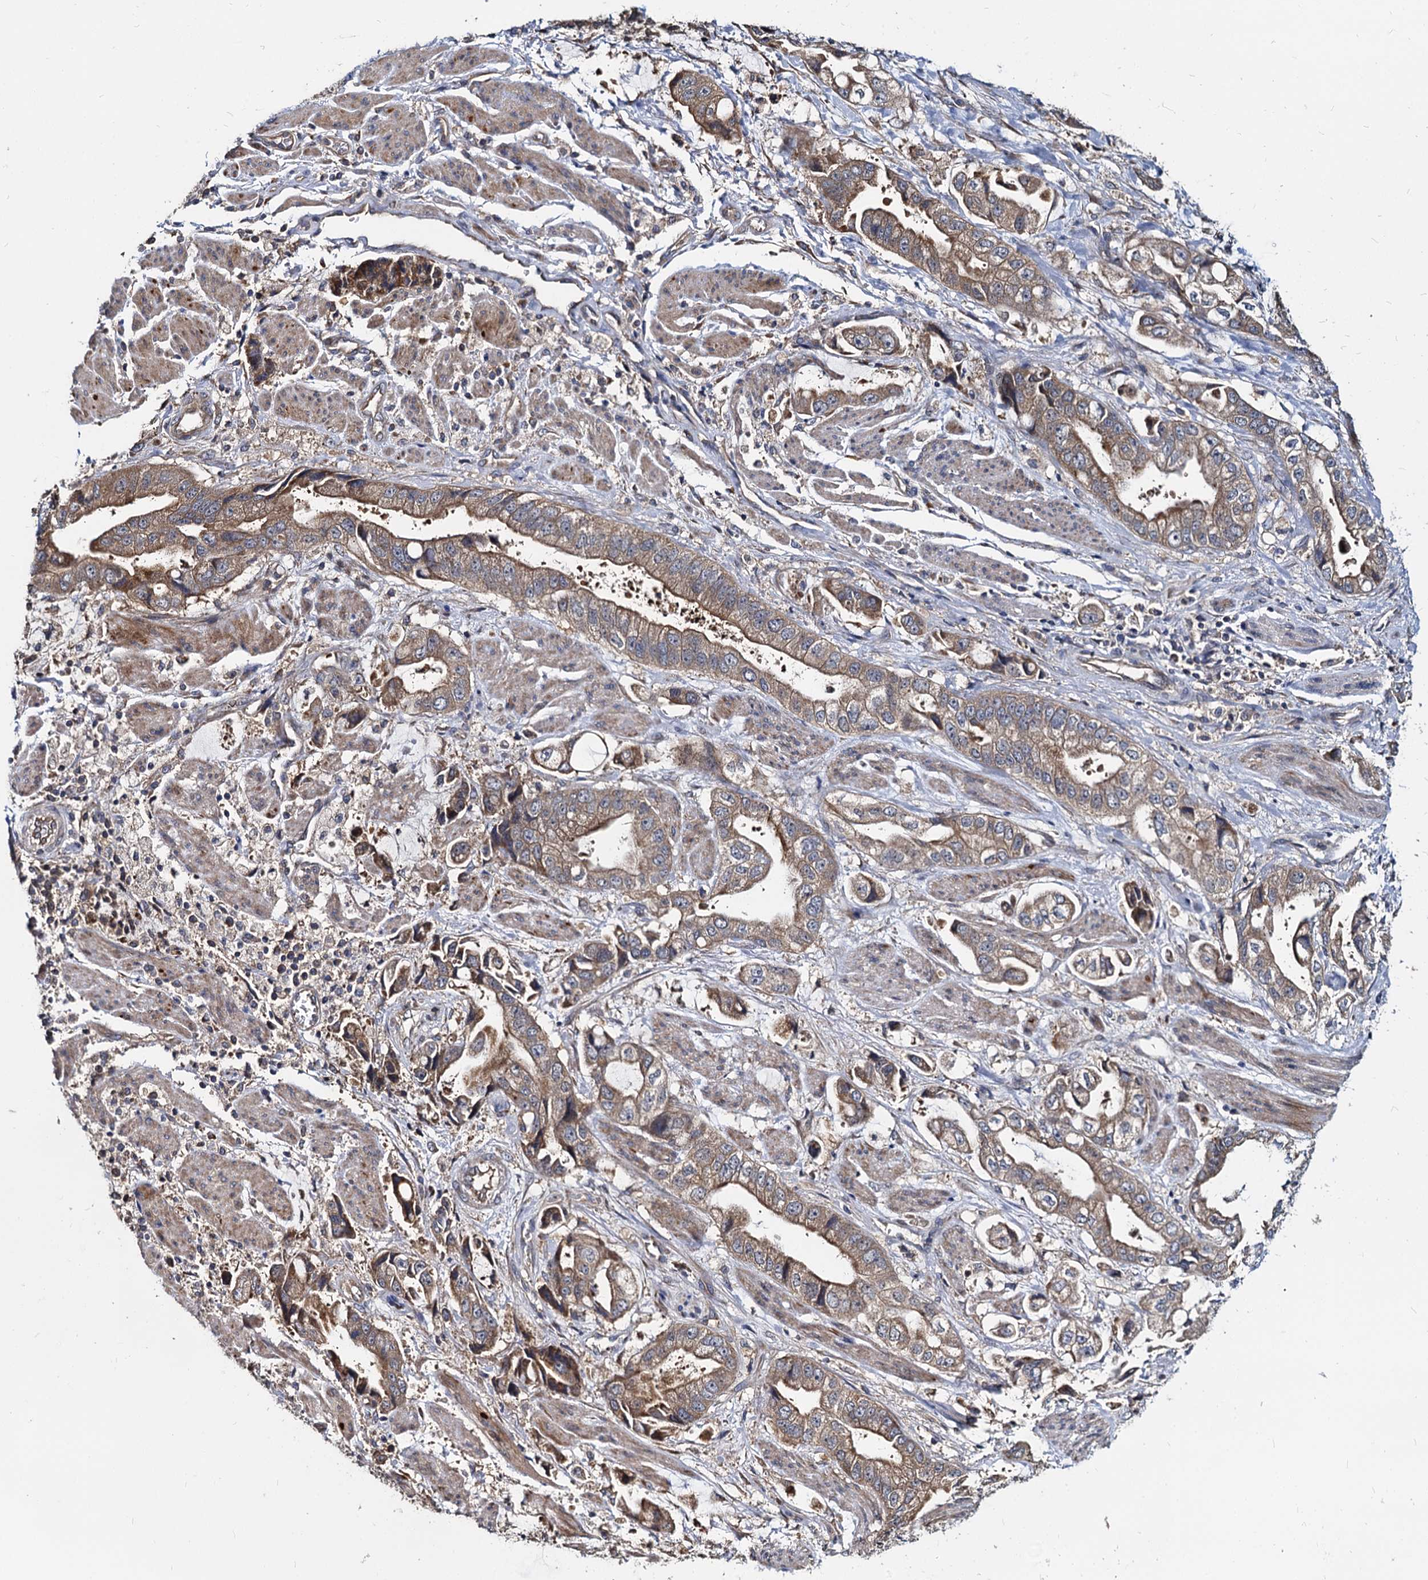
{"staining": {"intensity": "moderate", "quantity": ">75%", "location": "cytoplasmic/membranous"}, "tissue": "stomach cancer", "cell_type": "Tumor cells", "image_type": "cancer", "snomed": [{"axis": "morphology", "description": "Adenocarcinoma, NOS"}, {"axis": "topography", "description": "Stomach"}], "caption": "Tumor cells demonstrate medium levels of moderate cytoplasmic/membranous positivity in about >75% of cells in stomach cancer (adenocarcinoma).", "gene": "CEP192", "patient": {"sex": "male", "age": 62}}